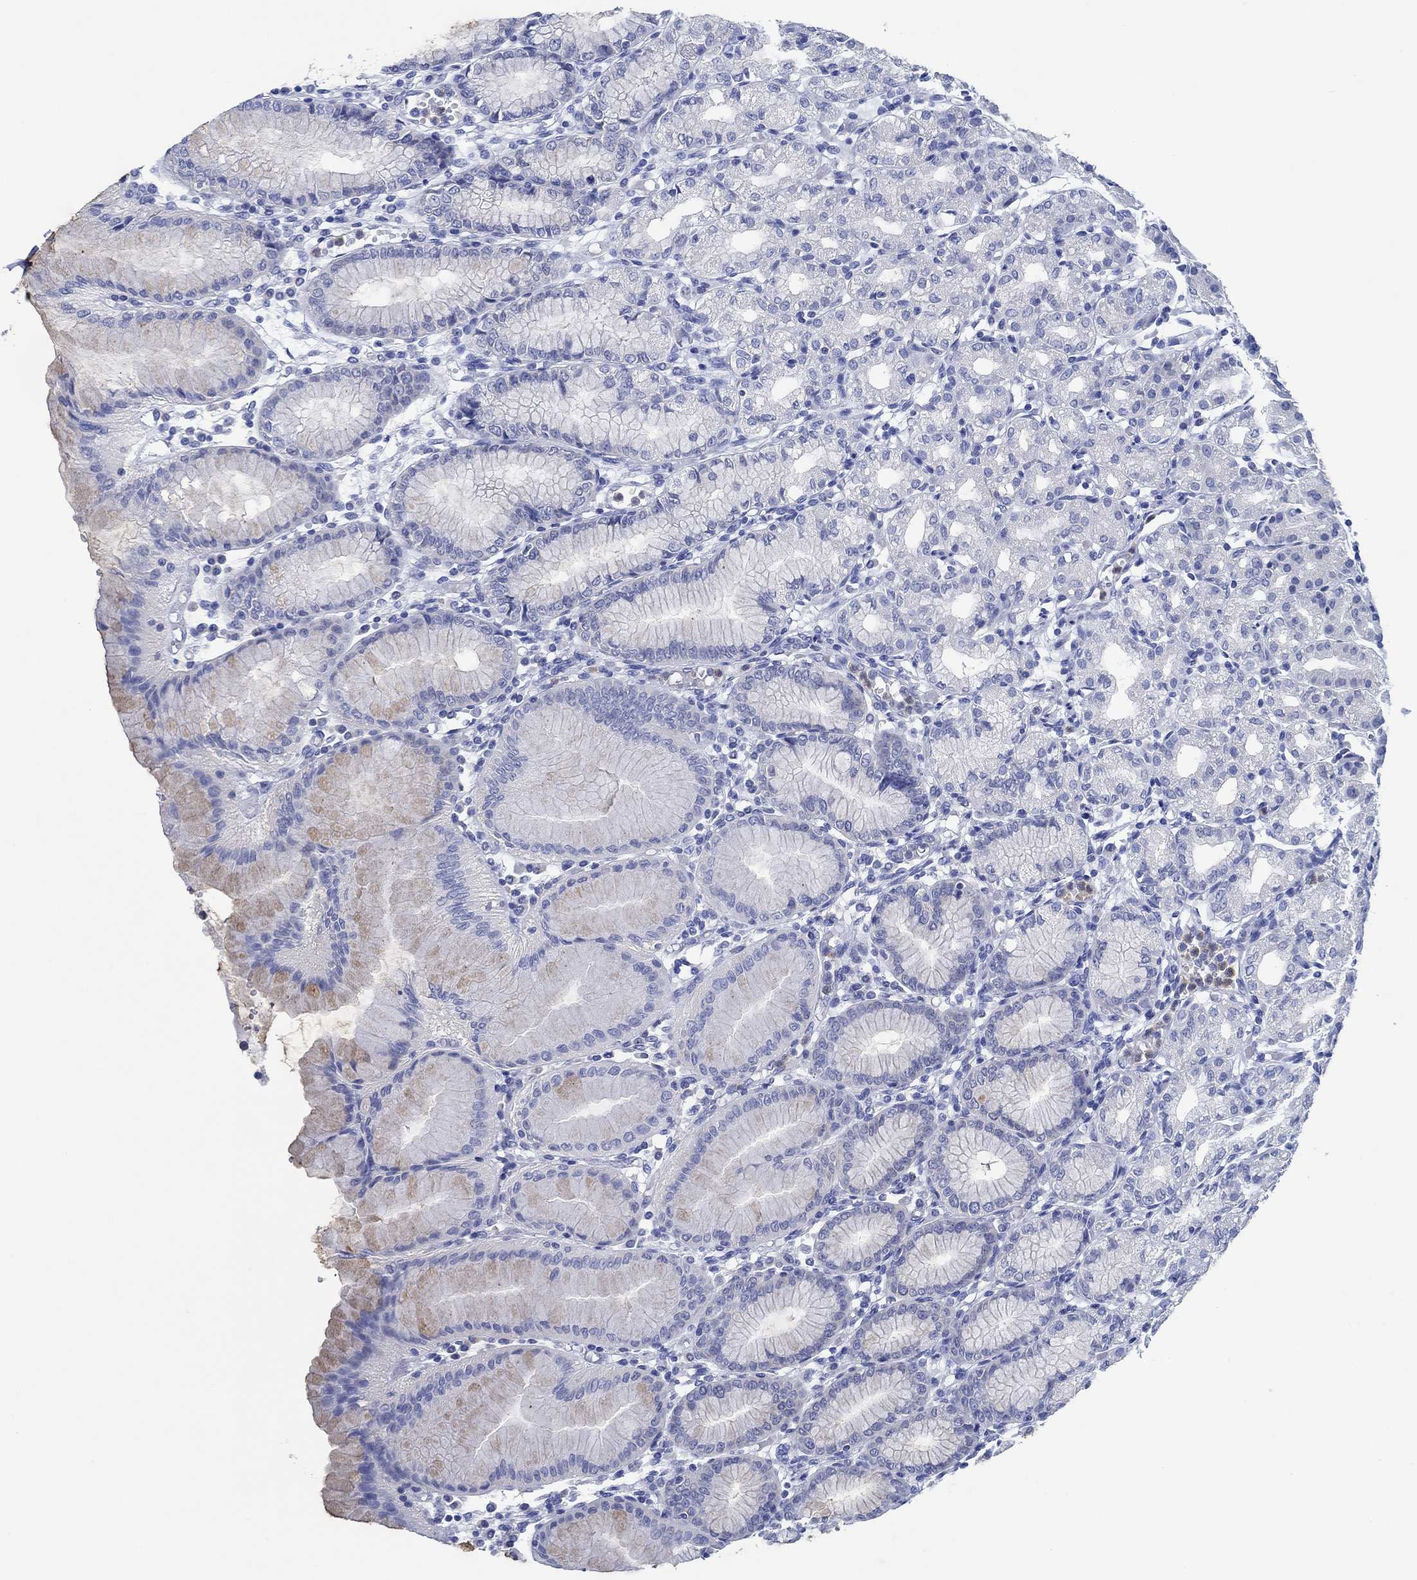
{"staining": {"intensity": "weak", "quantity": "<25%", "location": "cytoplasmic/membranous"}, "tissue": "stomach", "cell_type": "Glandular cells", "image_type": "normal", "snomed": [{"axis": "morphology", "description": "Normal tissue, NOS"}, {"axis": "topography", "description": "Skeletal muscle"}, {"axis": "topography", "description": "Stomach"}], "caption": "A high-resolution histopathology image shows immunohistochemistry staining of unremarkable stomach, which demonstrates no significant staining in glandular cells.", "gene": "ZNF671", "patient": {"sex": "female", "age": 57}}